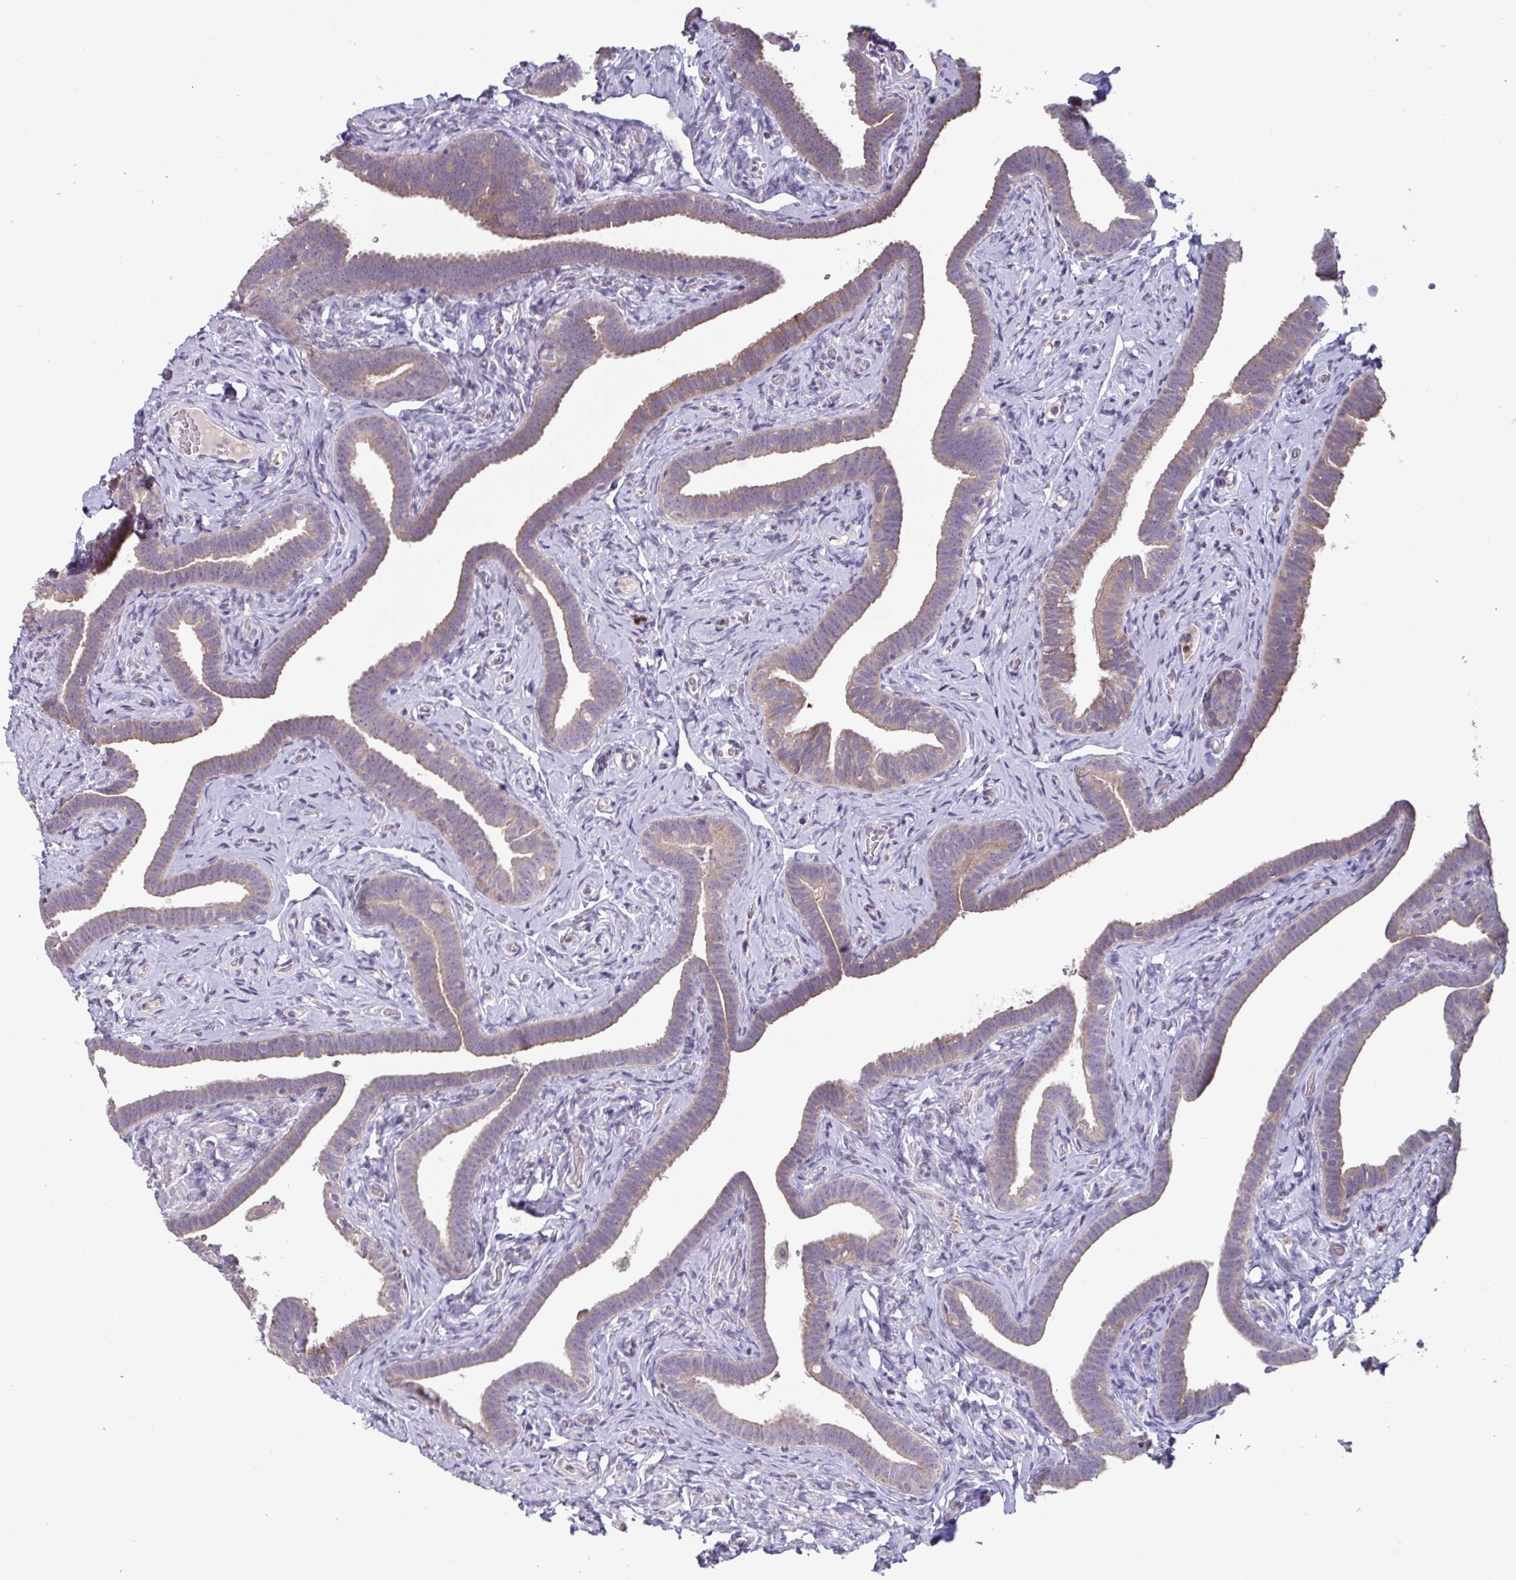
{"staining": {"intensity": "weak", "quantity": "25%-75%", "location": "cytoplasmic/membranous"}, "tissue": "fallopian tube", "cell_type": "Glandular cells", "image_type": "normal", "snomed": [{"axis": "morphology", "description": "Normal tissue, NOS"}, {"axis": "topography", "description": "Fallopian tube"}], "caption": "This micrograph shows IHC staining of unremarkable human fallopian tube, with low weak cytoplasmic/membranous positivity in about 25%-75% of glandular cells.", "gene": "CD1E", "patient": {"sex": "female", "age": 69}}